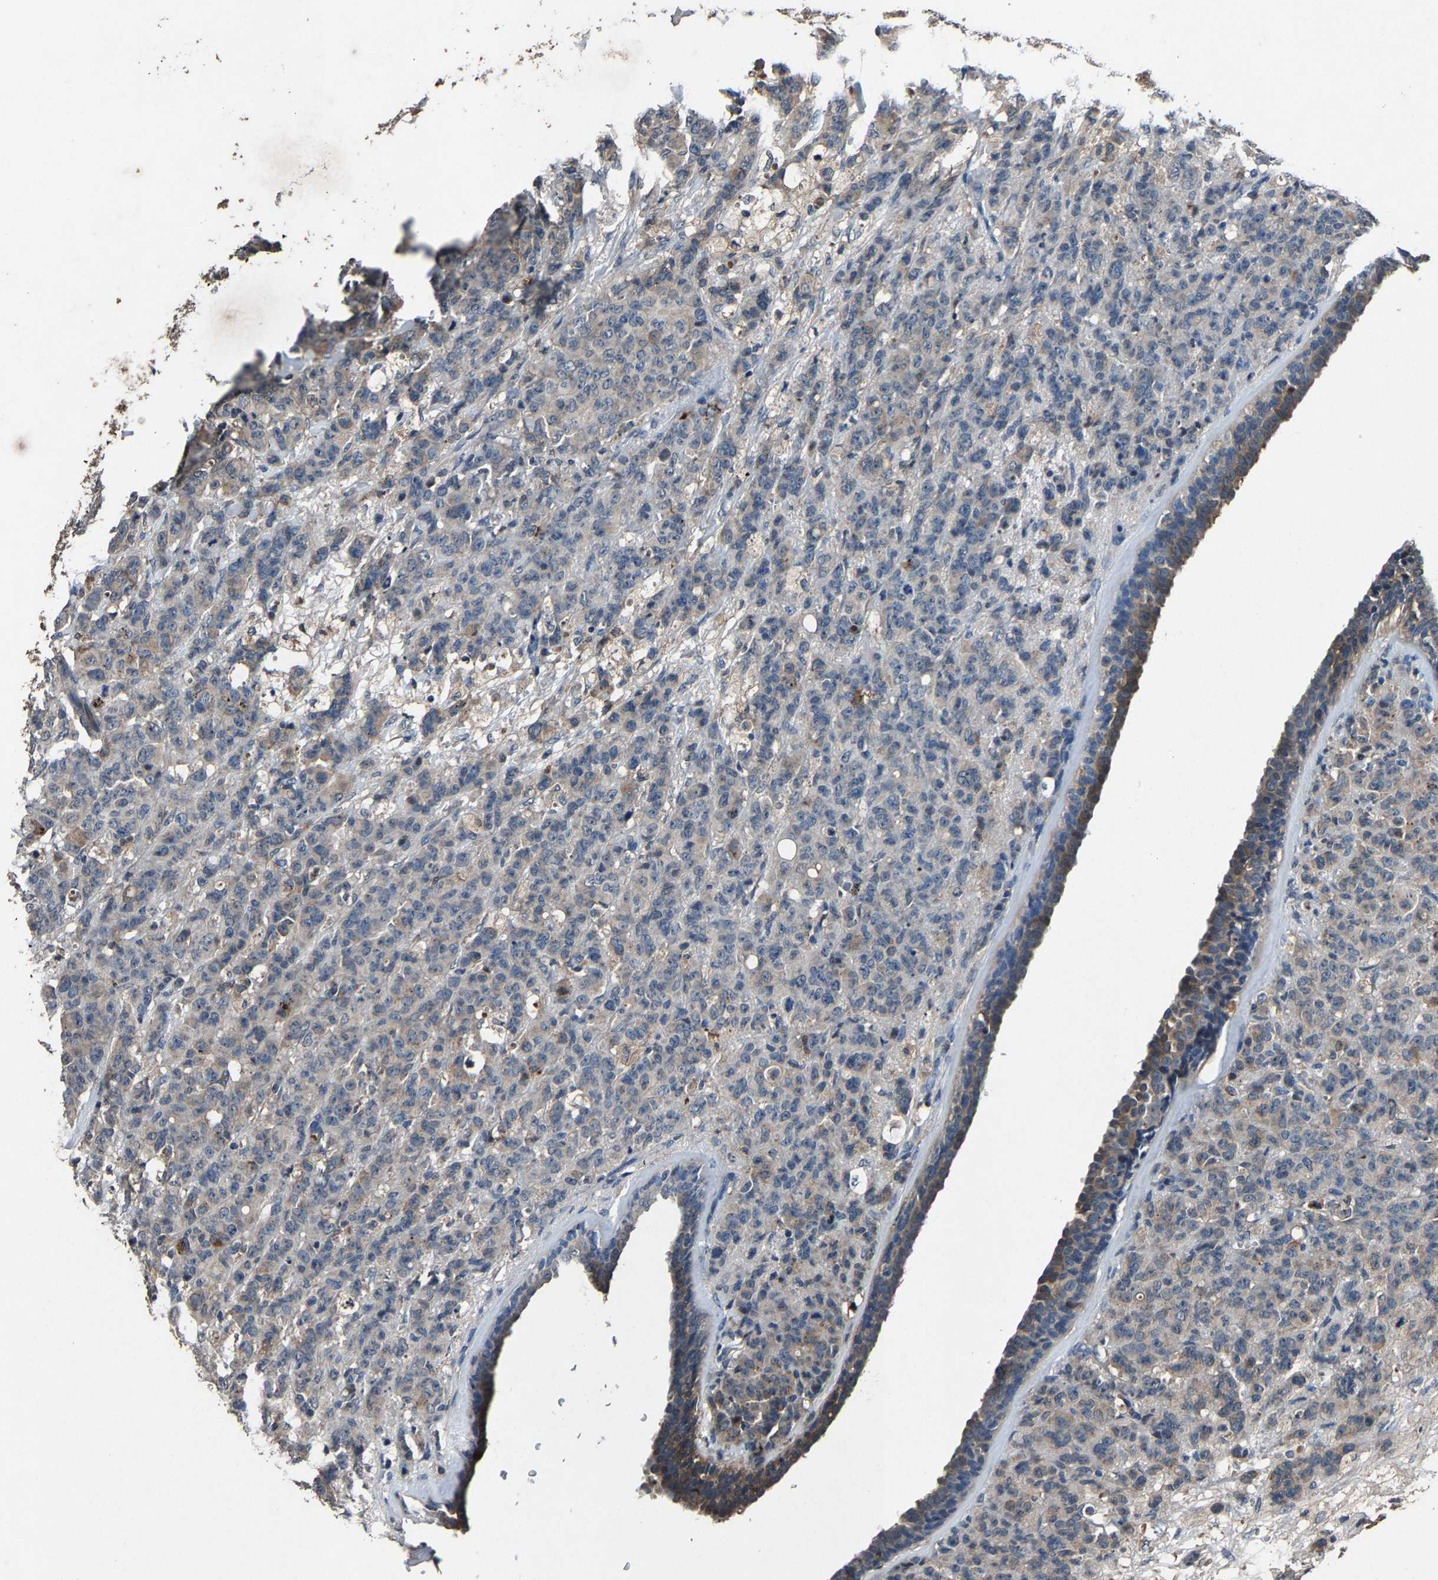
{"staining": {"intensity": "weak", "quantity": "<25%", "location": "cytoplasmic/membranous"}, "tissue": "breast cancer", "cell_type": "Tumor cells", "image_type": "cancer", "snomed": [{"axis": "morphology", "description": "Normal tissue, NOS"}, {"axis": "morphology", "description": "Duct carcinoma"}, {"axis": "topography", "description": "Breast"}], "caption": "An image of intraductal carcinoma (breast) stained for a protein demonstrates no brown staining in tumor cells.", "gene": "PCNX2", "patient": {"sex": "female", "age": 40}}